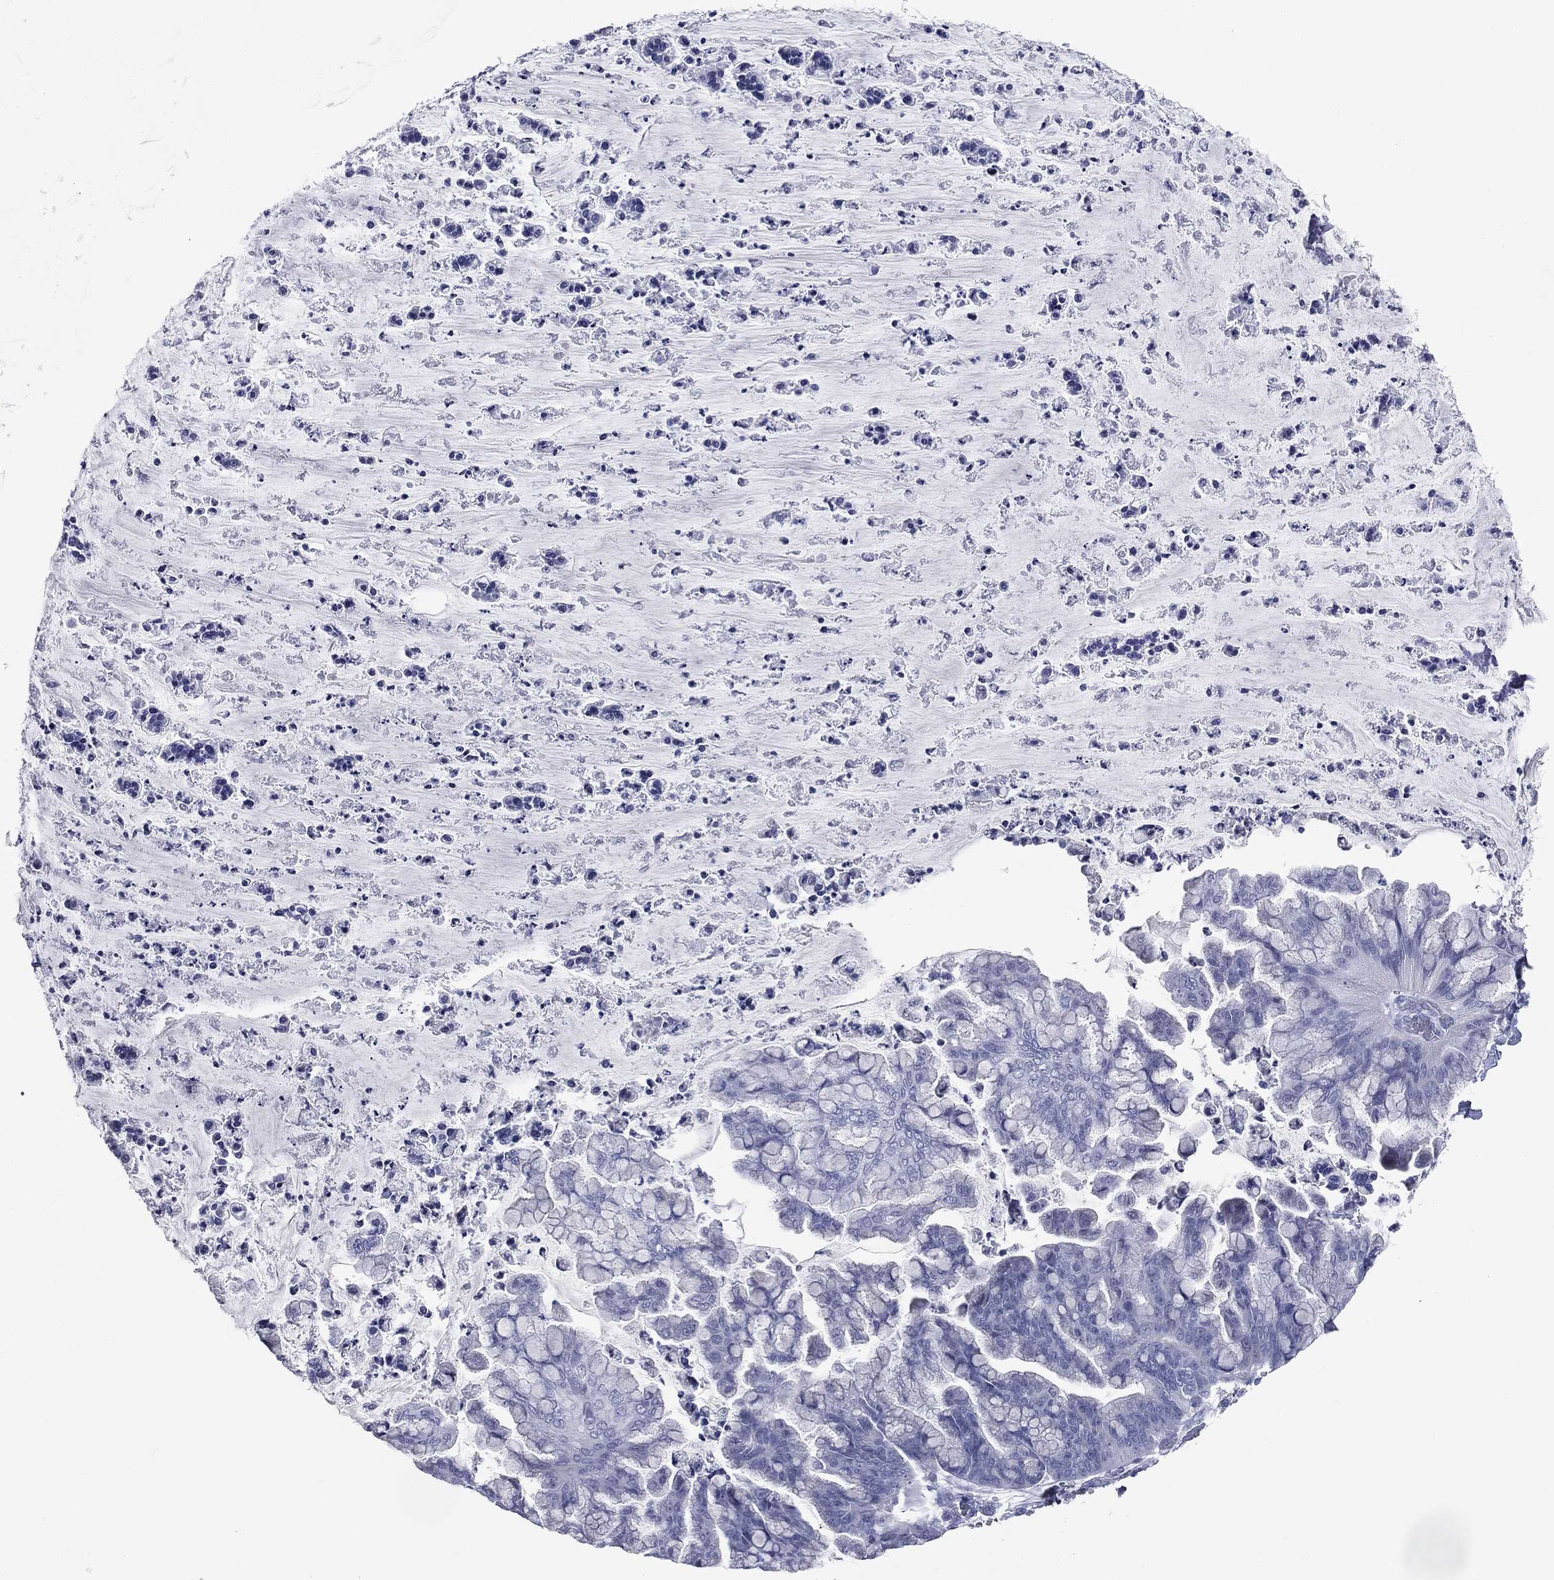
{"staining": {"intensity": "negative", "quantity": "none", "location": "none"}, "tissue": "ovarian cancer", "cell_type": "Tumor cells", "image_type": "cancer", "snomed": [{"axis": "morphology", "description": "Cystadenocarcinoma, mucinous, NOS"}, {"axis": "topography", "description": "Ovary"}], "caption": "There is no significant staining in tumor cells of mucinous cystadenocarcinoma (ovarian). (IHC, brightfield microscopy, high magnification).", "gene": "ATP2A1", "patient": {"sex": "female", "age": 67}}